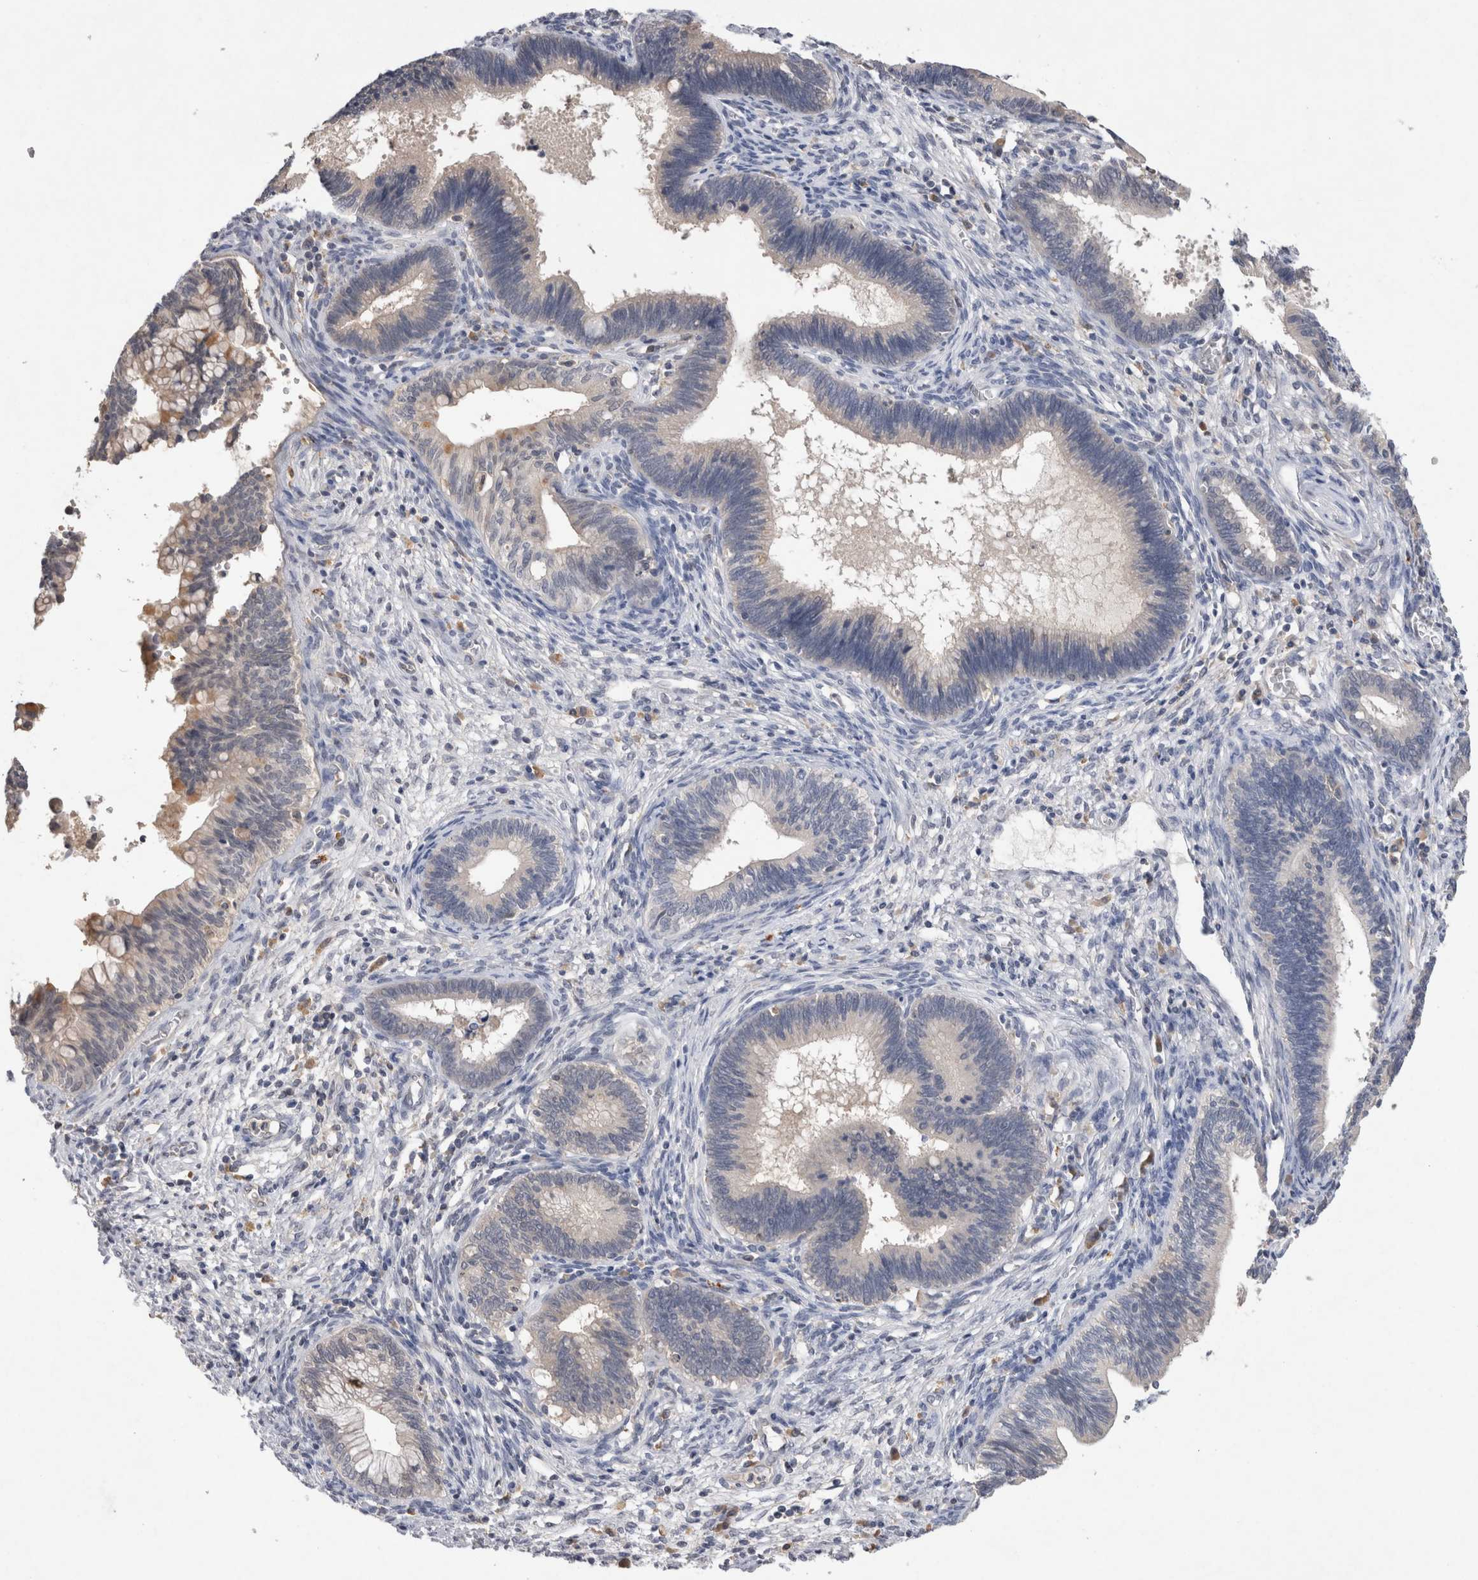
{"staining": {"intensity": "negative", "quantity": "none", "location": "none"}, "tissue": "cervical cancer", "cell_type": "Tumor cells", "image_type": "cancer", "snomed": [{"axis": "morphology", "description": "Adenocarcinoma, NOS"}, {"axis": "topography", "description": "Cervix"}], "caption": "Protein analysis of adenocarcinoma (cervical) exhibits no significant staining in tumor cells.", "gene": "VSIG4", "patient": {"sex": "female", "age": 44}}